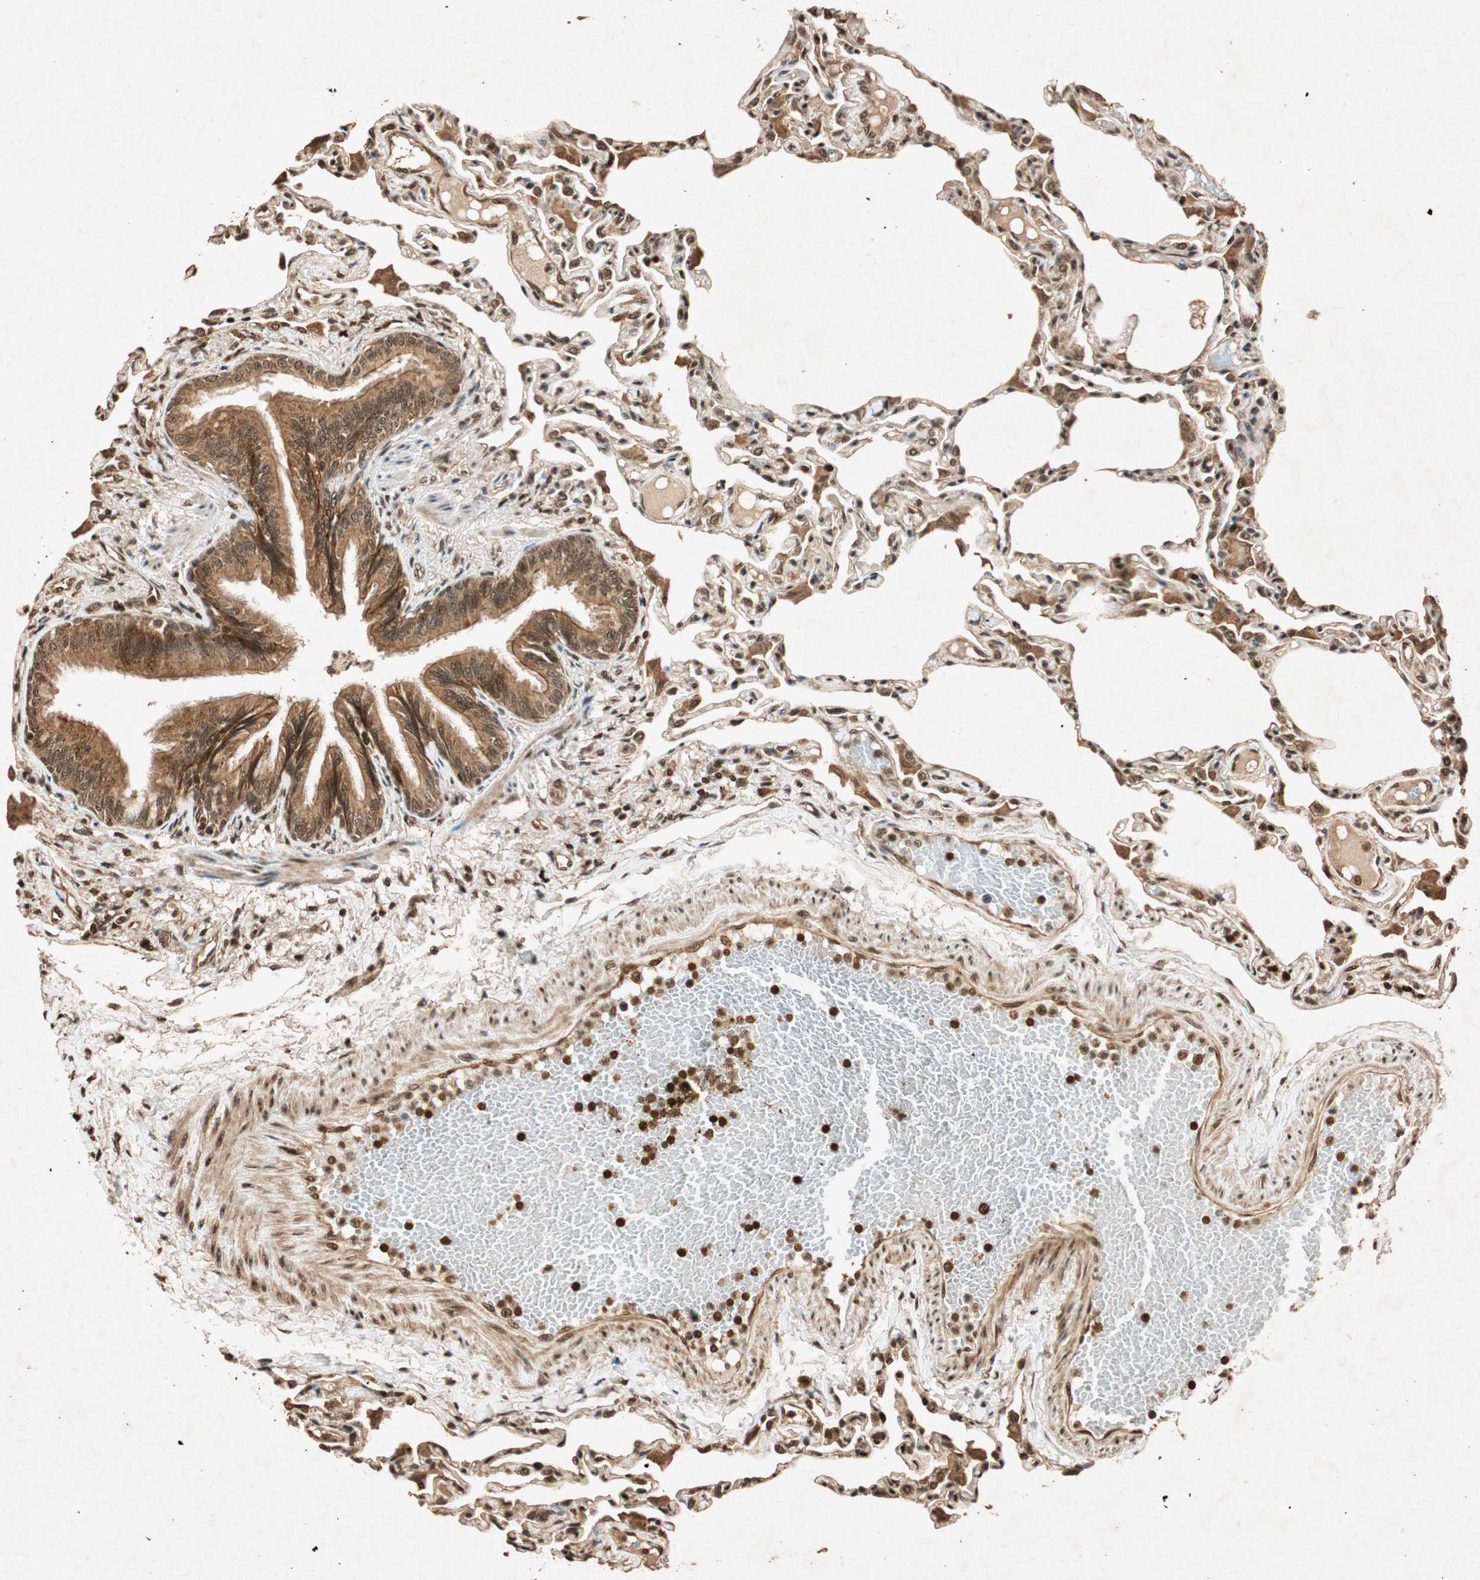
{"staining": {"intensity": "moderate", "quantity": "25%-75%", "location": "nuclear"}, "tissue": "lung", "cell_type": "Alveolar cells", "image_type": "normal", "snomed": [{"axis": "morphology", "description": "Normal tissue, NOS"}, {"axis": "topography", "description": "Lung"}], "caption": "This micrograph displays normal lung stained with immunohistochemistry (IHC) to label a protein in brown. The nuclear of alveolar cells show moderate positivity for the protein. Nuclei are counter-stained blue.", "gene": "ALKBH5", "patient": {"sex": "female", "age": 49}}